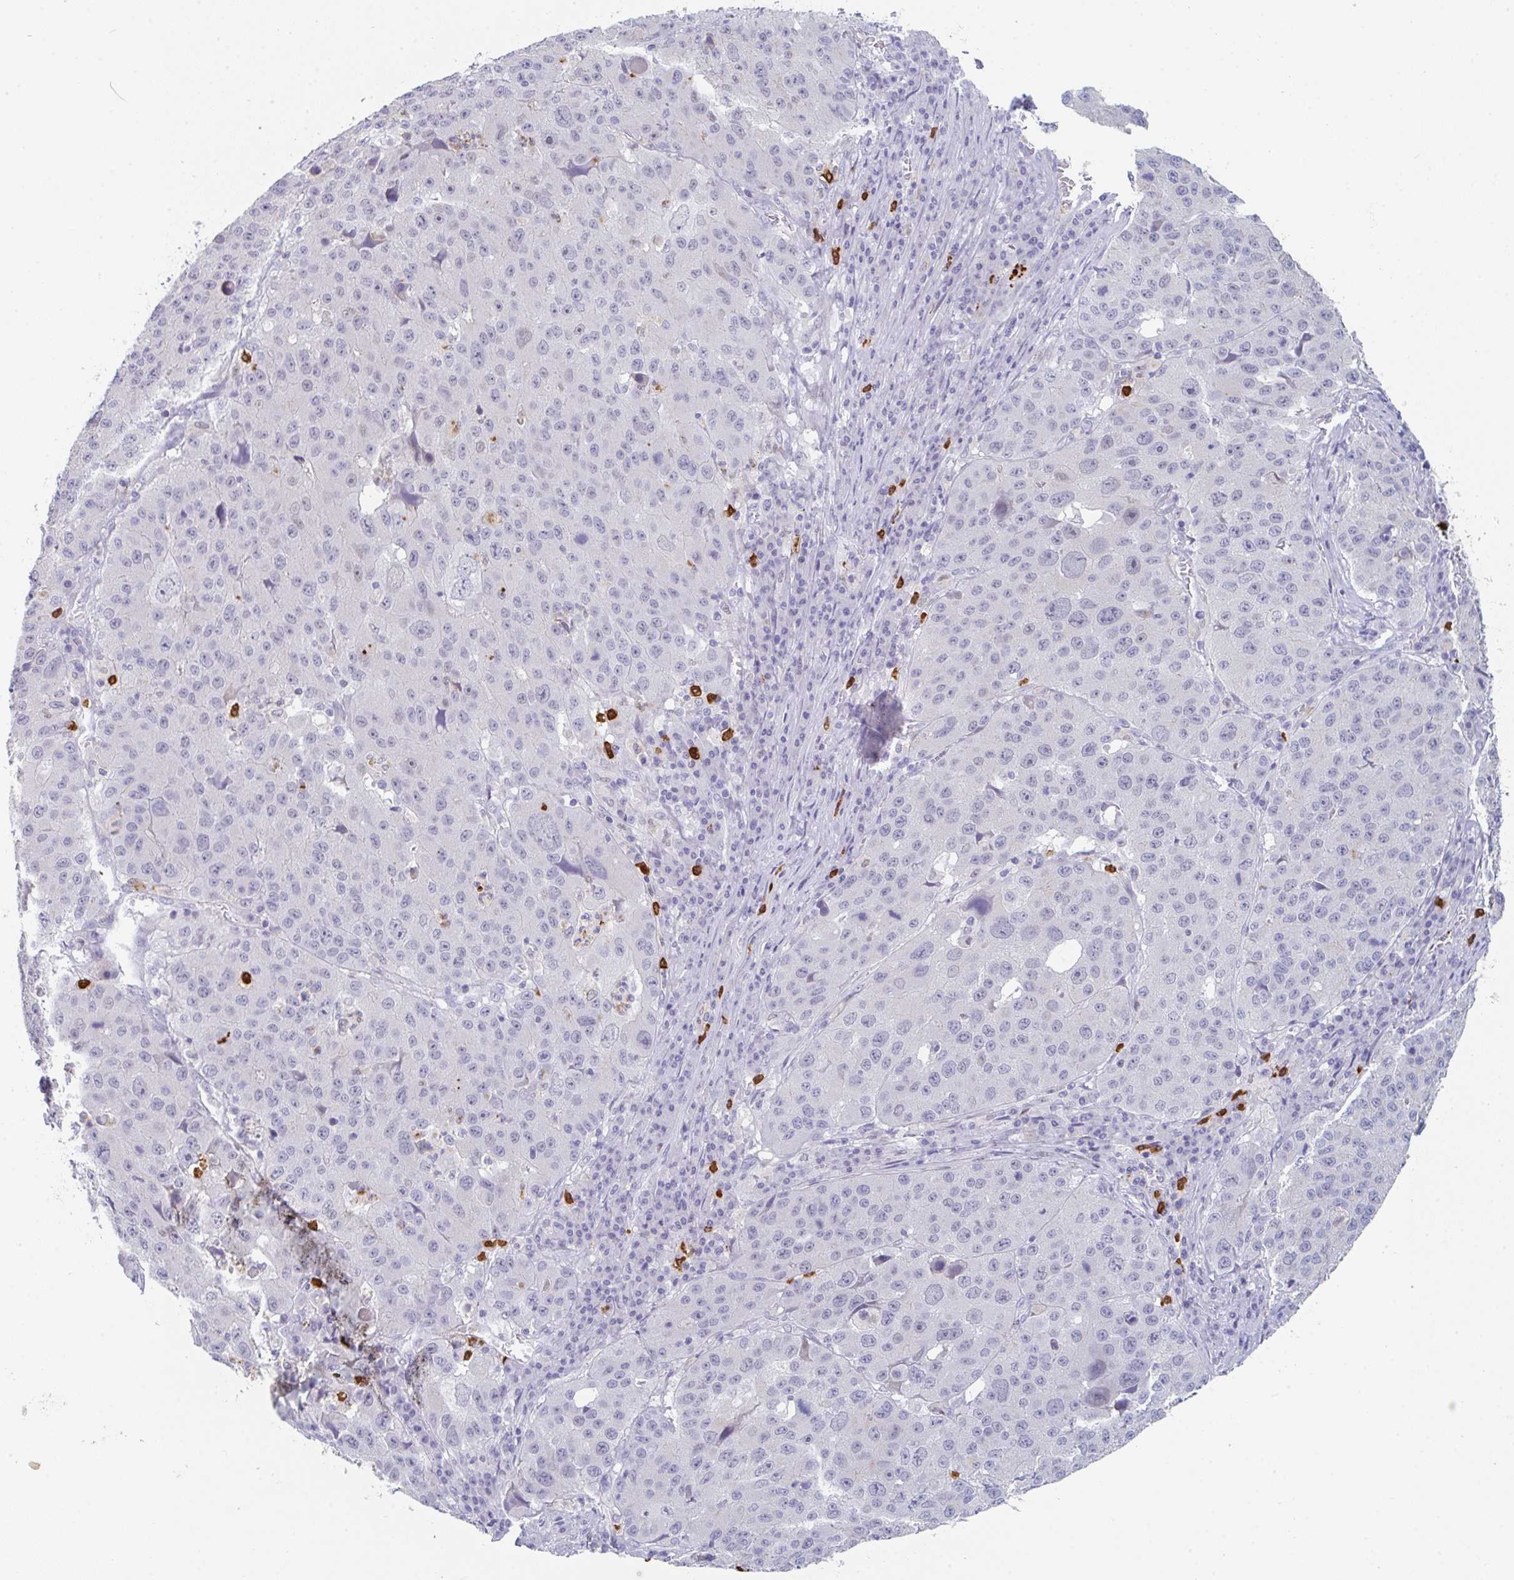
{"staining": {"intensity": "negative", "quantity": "none", "location": "none"}, "tissue": "stomach cancer", "cell_type": "Tumor cells", "image_type": "cancer", "snomed": [{"axis": "morphology", "description": "Adenocarcinoma, NOS"}, {"axis": "topography", "description": "Stomach"}], "caption": "Tumor cells show no significant staining in adenocarcinoma (stomach). (DAB IHC with hematoxylin counter stain).", "gene": "RUBCN", "patient": {"sex": "male", "age": 71}}